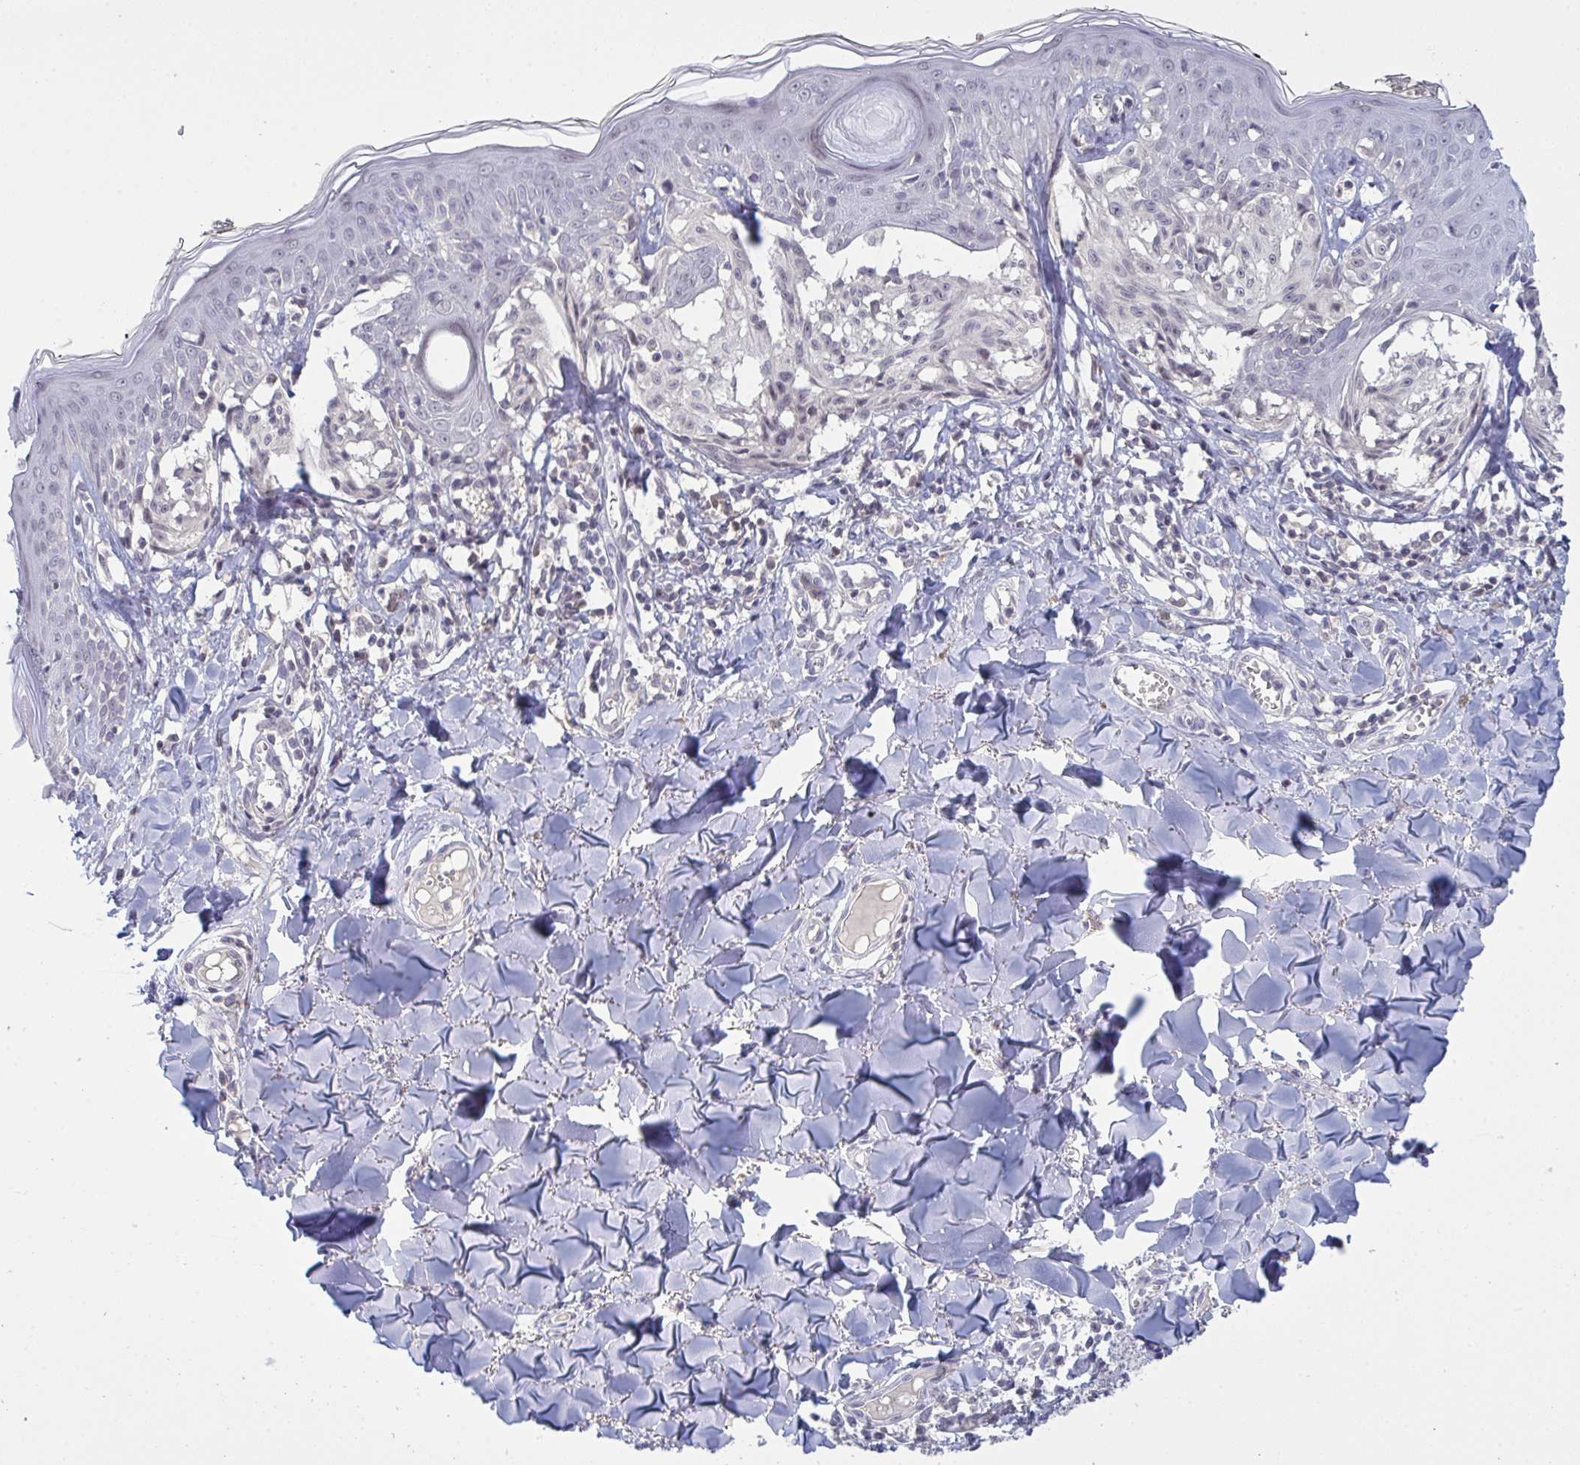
{"staining": {"intensity": "negative", "quantity": "none", "location": "none"}, "tissue": "melanoma", "cell_type": "Tumor cells", "image_type": "cancer", "snomed": [{"axis": "morphology", "description": "Malignant melanoma, NOS"}, {"axis": "topography", "description": "Skin"}], "caption": "Melanoma was stained to show a protein in brown. There is no significant positivity in tumor cells. (Stains: DAB IHC with hematoxylin counter stain, Microscopy: brightfield microscopy at high magnification).", "gene": "ZNF784", "patient": {"sex": "female", "age": 43}}